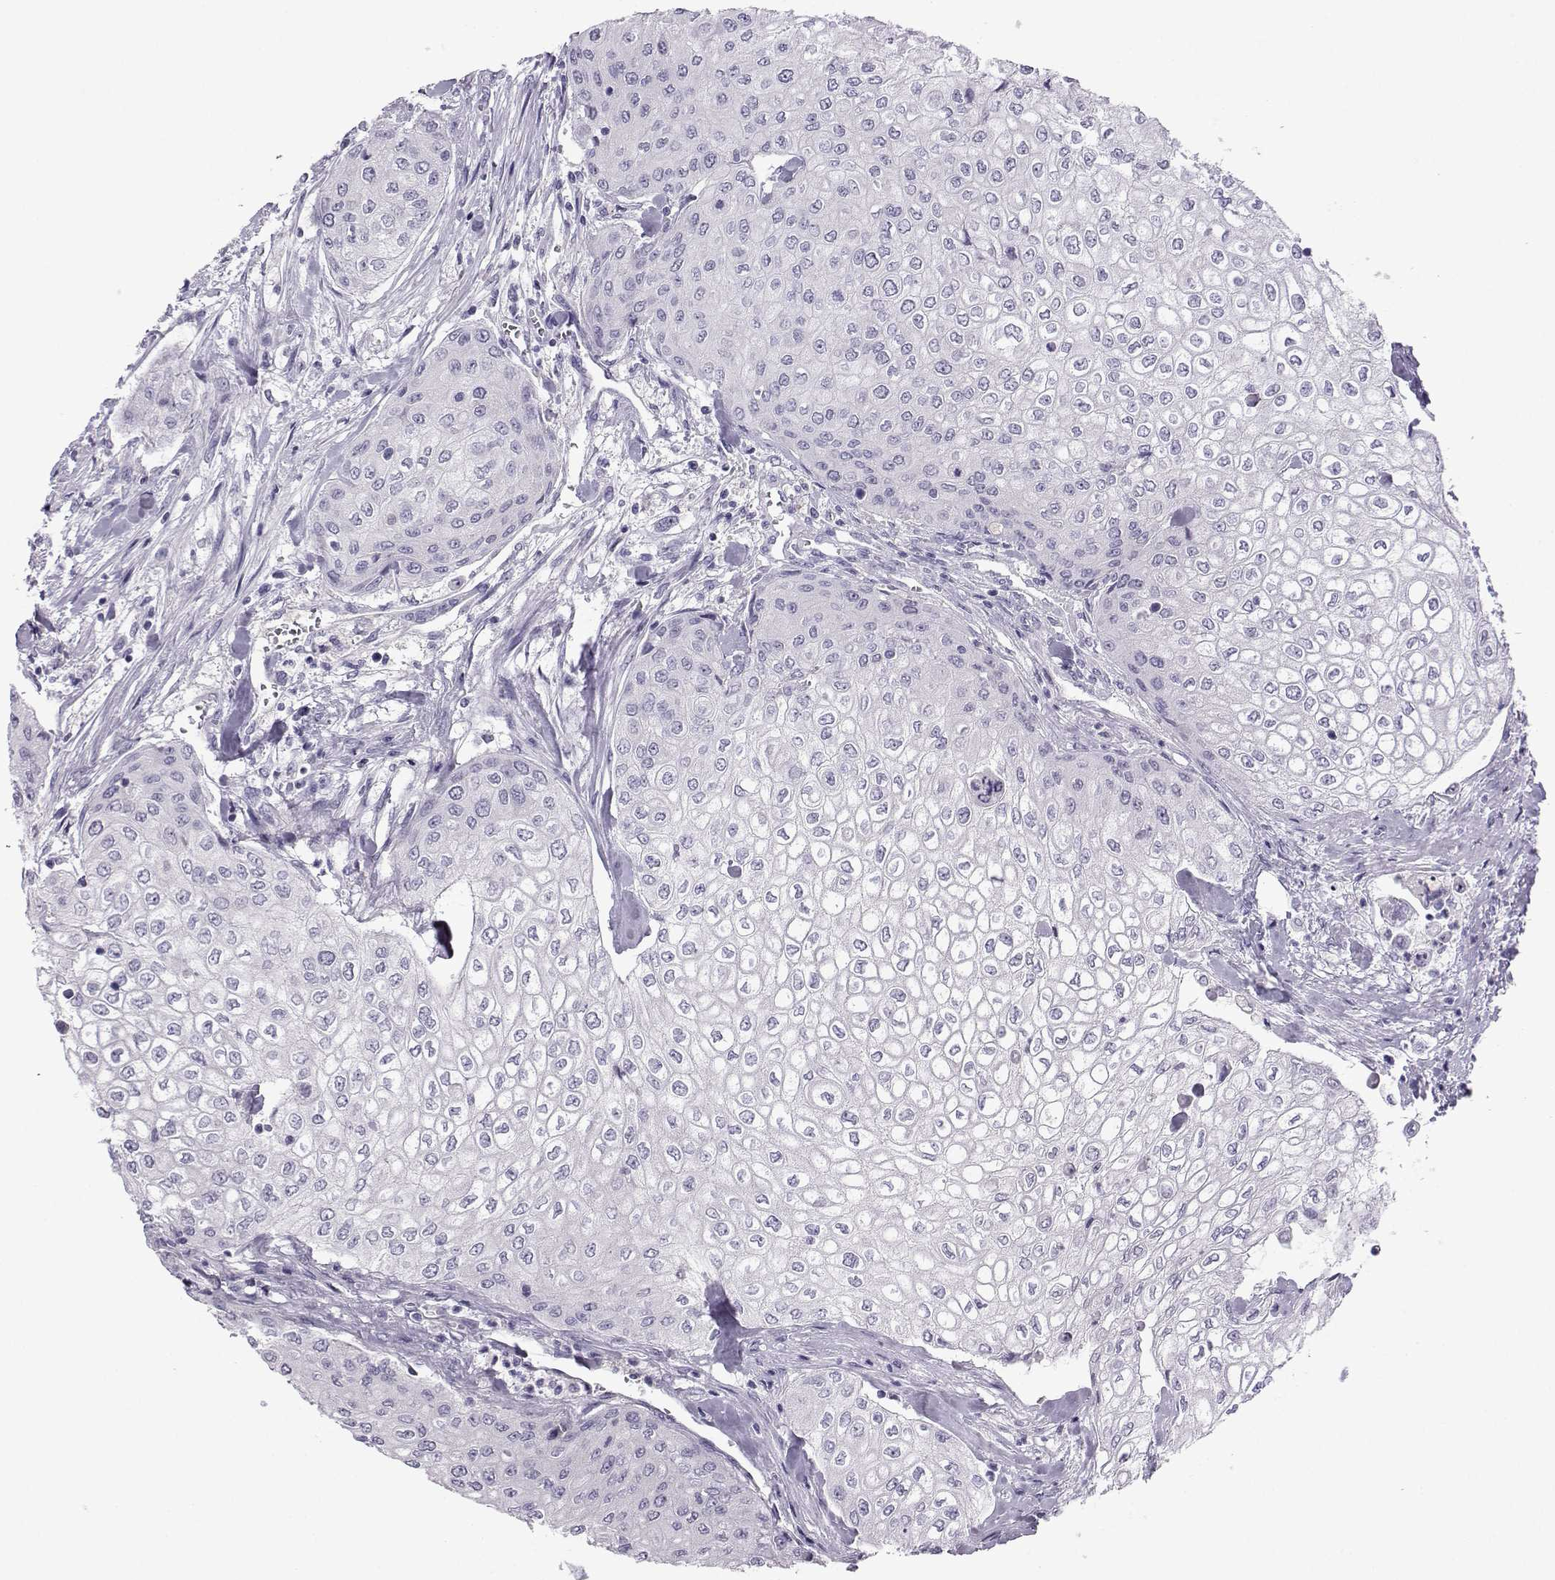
{"staining": {"intensity": "negative", "quantity": "none", "location": "none"}, "tissue": "urothelial cancer", "cell_type": "Tumor cells", "image_type": "cancer", "snomed": [{"axis": "morphology", "description": "Urothelial carcinoma, High grade"}, {"axis": "topography", "description": "Urinary bladder"}], "caption": "IHC of human high-grade urothelial carcinoma demonstrates no expression in tumor cells.", "gene": "ARMC2", "patient": {"sex": "male", "age": 62}}